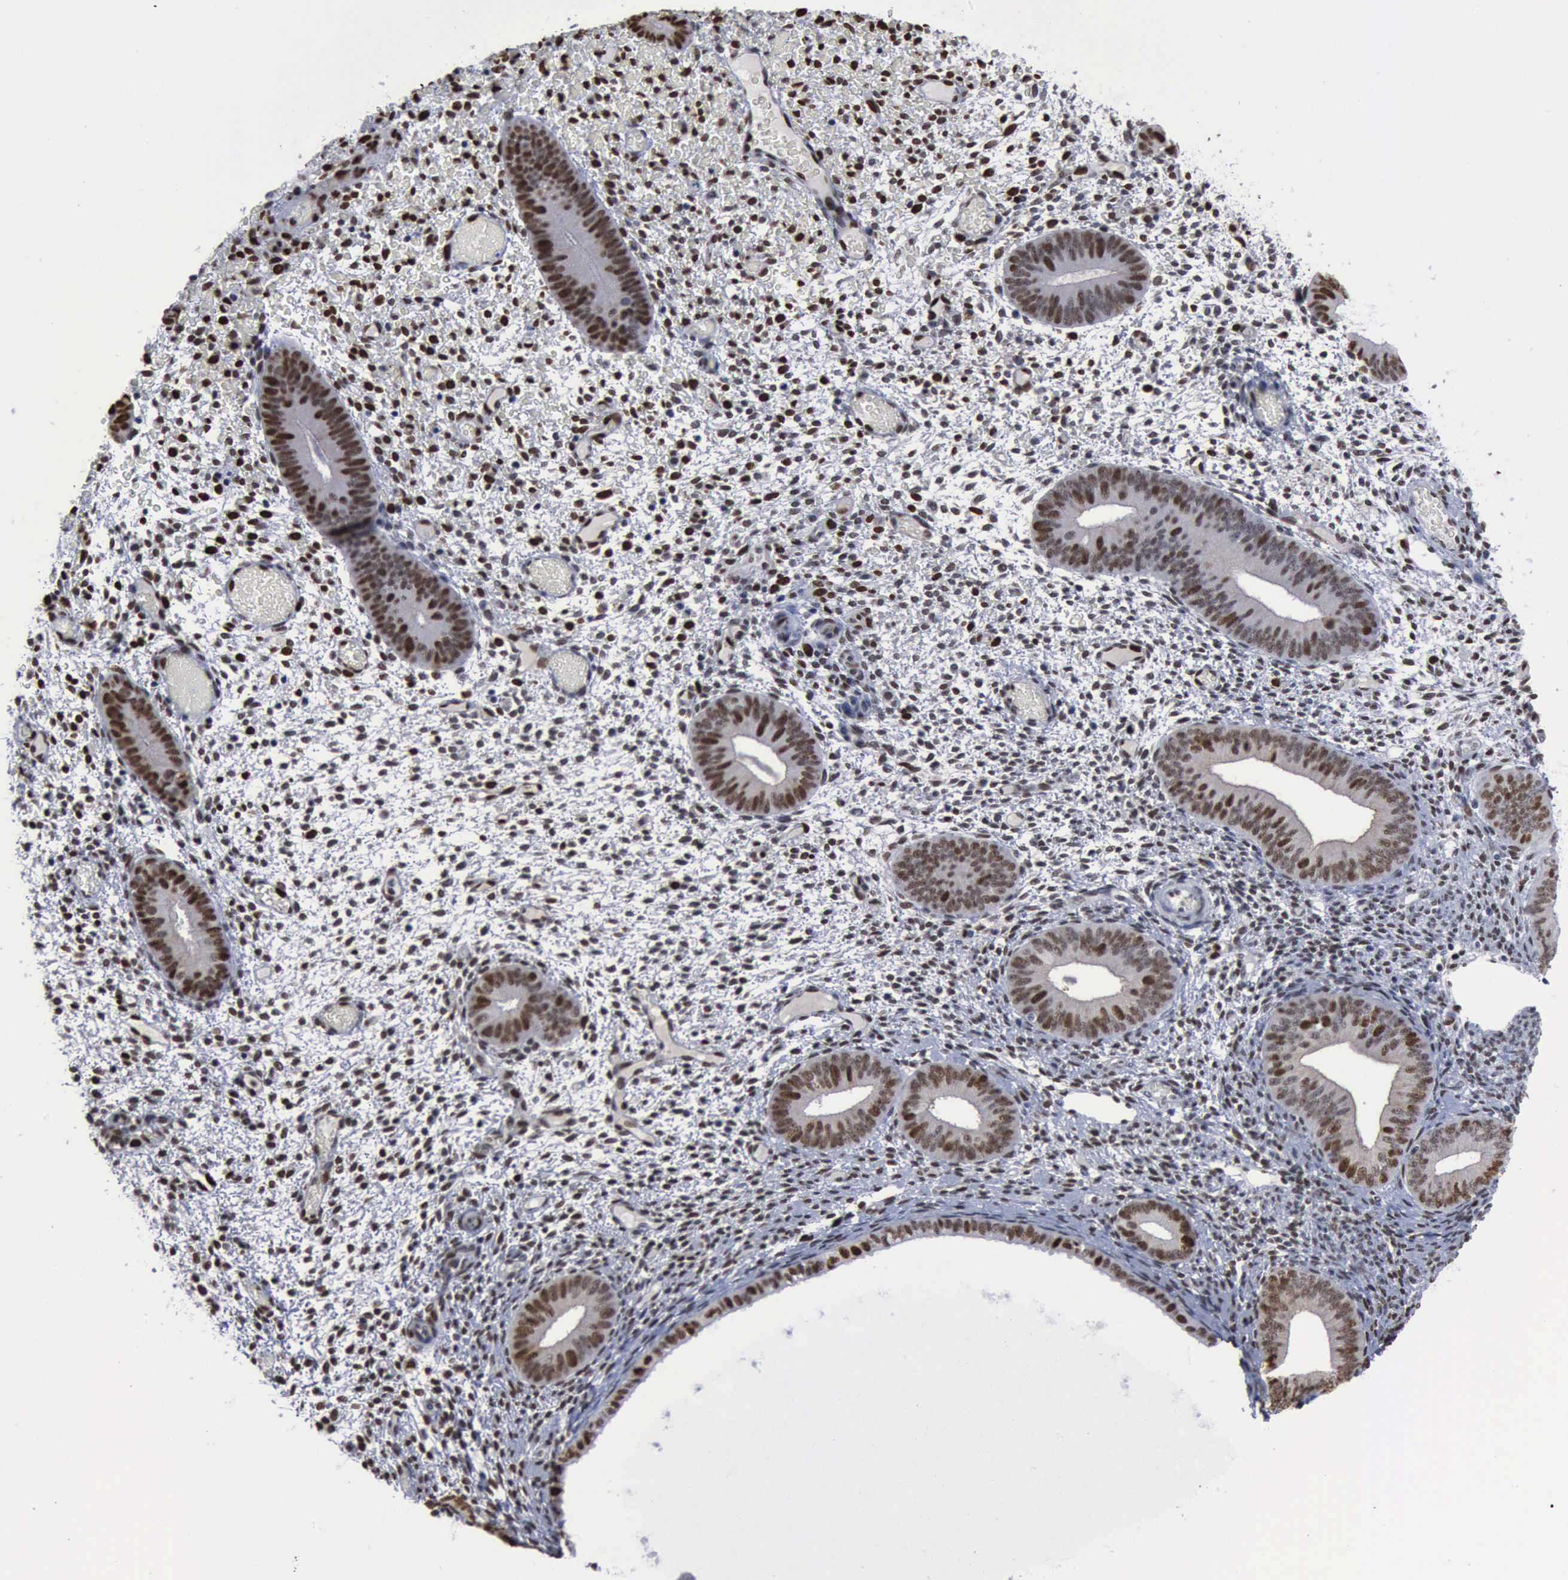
{"staining": {"intensity": "moderate", "quantity": "25%-75%", "location": "nuclear"}, "tissue": "endometrium", "cell_type": "Cells in endometrial stroma", "image_type": "normal", "snomed": [{"axis": "morphology", "description": "Normal tissue, NOS"}, {"axis": "topography", "description": "Endometrium"}], "caption": "A brown stain highlights moderate nuclear positivity of a protein in cells in endometrial stroma of unremarkable endometrium. (IHC, brightfield microscopy, high magnification).", "gene": "PCNA", "patient": {"sex": "female", "age": 42}}